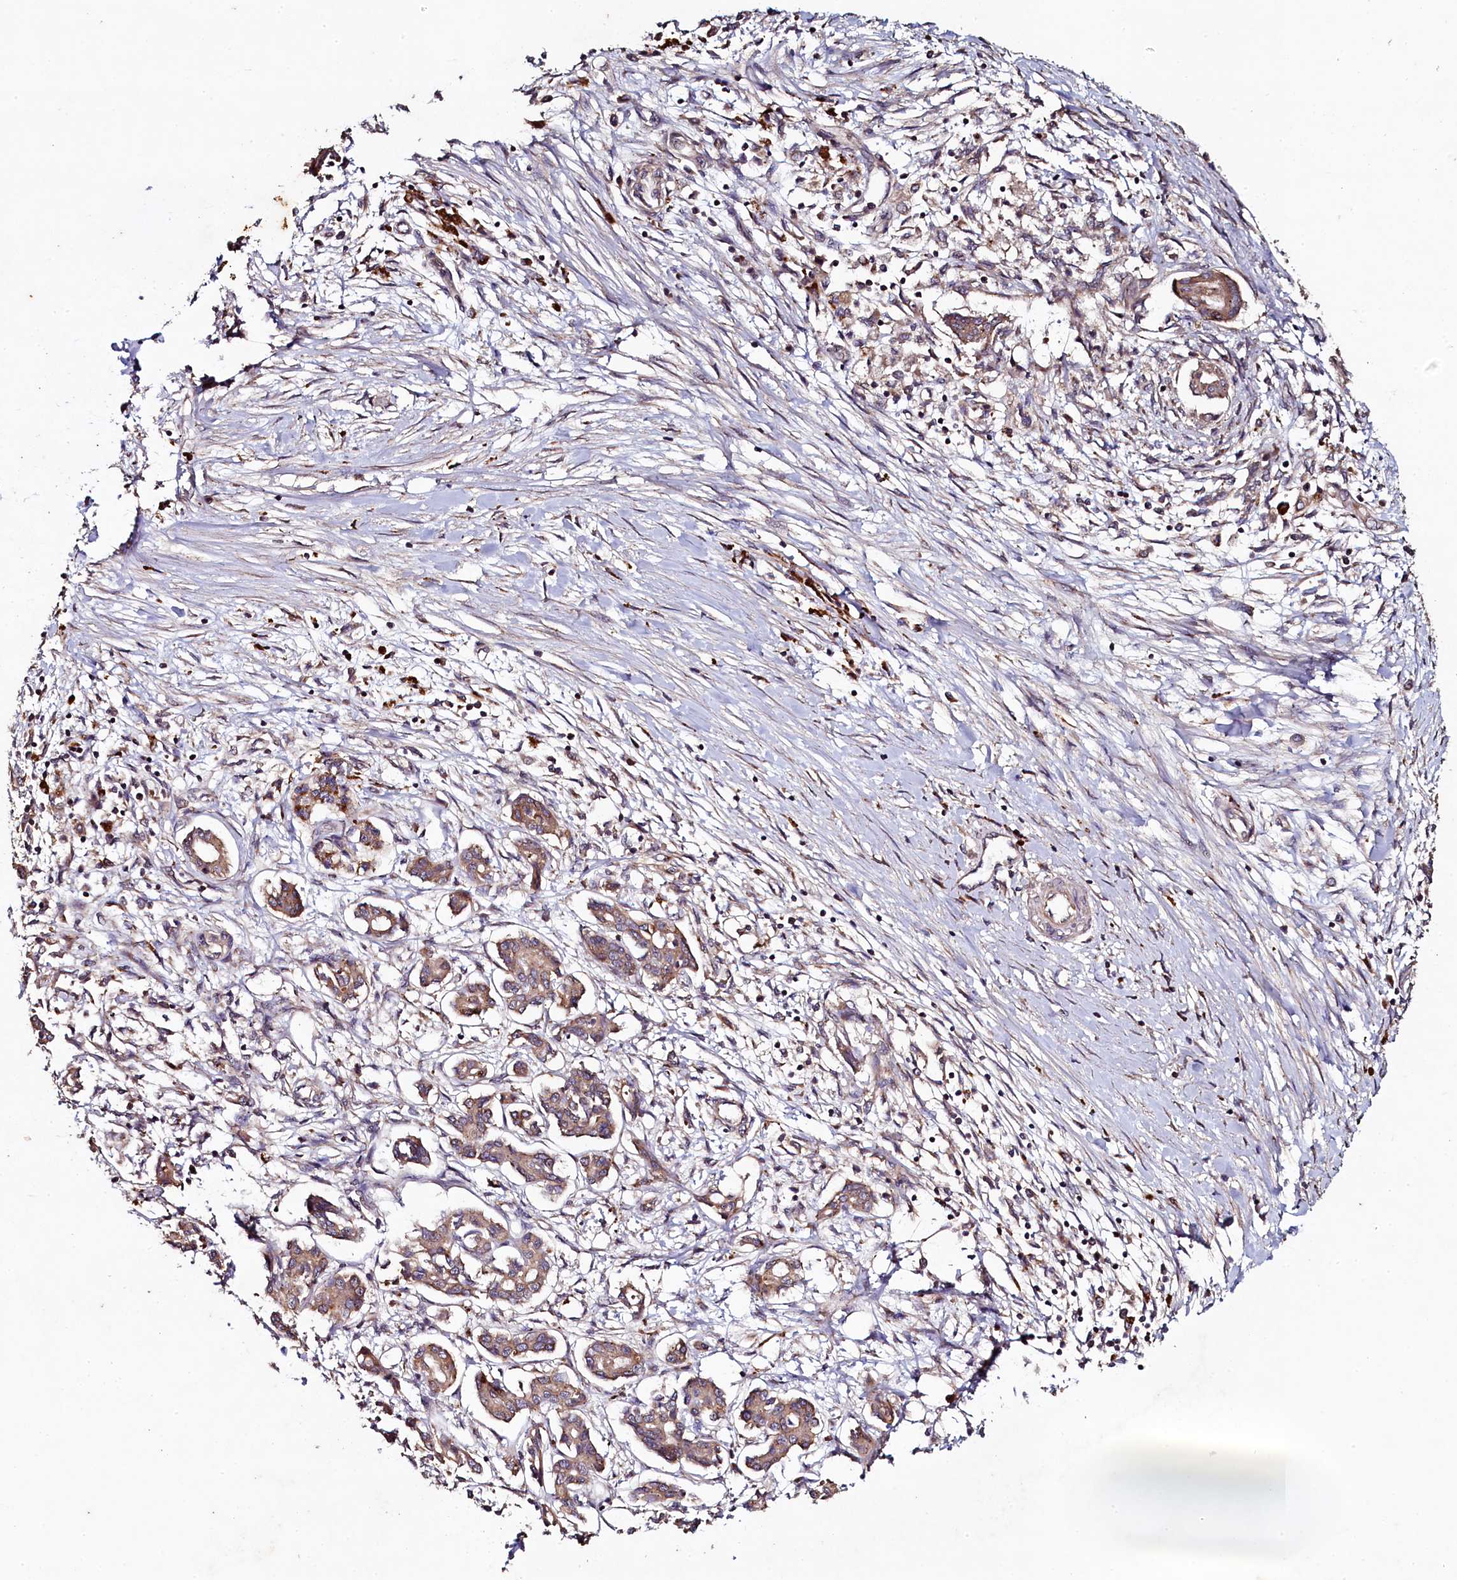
{"staining": {"intensity": "moderate", "quantity": ">75%", "location": "cytoplasmic/membranous"}, "tissue": "pancreatic cancer", "cell_type": "Tumor cells", "image_type": "cancer", "snomed": [{"axis": "morphology", "description": "Adenocarcinoma, NOS"}, {"axis": "topography", "description": "Pancreas"}], "caption": "IHC of human pancreatic cancer displays medium levels of moderate cytoplasmic/membranous positivity in approximately >75% of tumor cells. The protein of interest is stained brown, and the nuclei are stained in blue (DAB (3,3'-diaminobenzidine) IHC with brightfield microscopy, high magnification).", "gene": "SEC24C", "patient": {"sex": "female", "age": 50}}